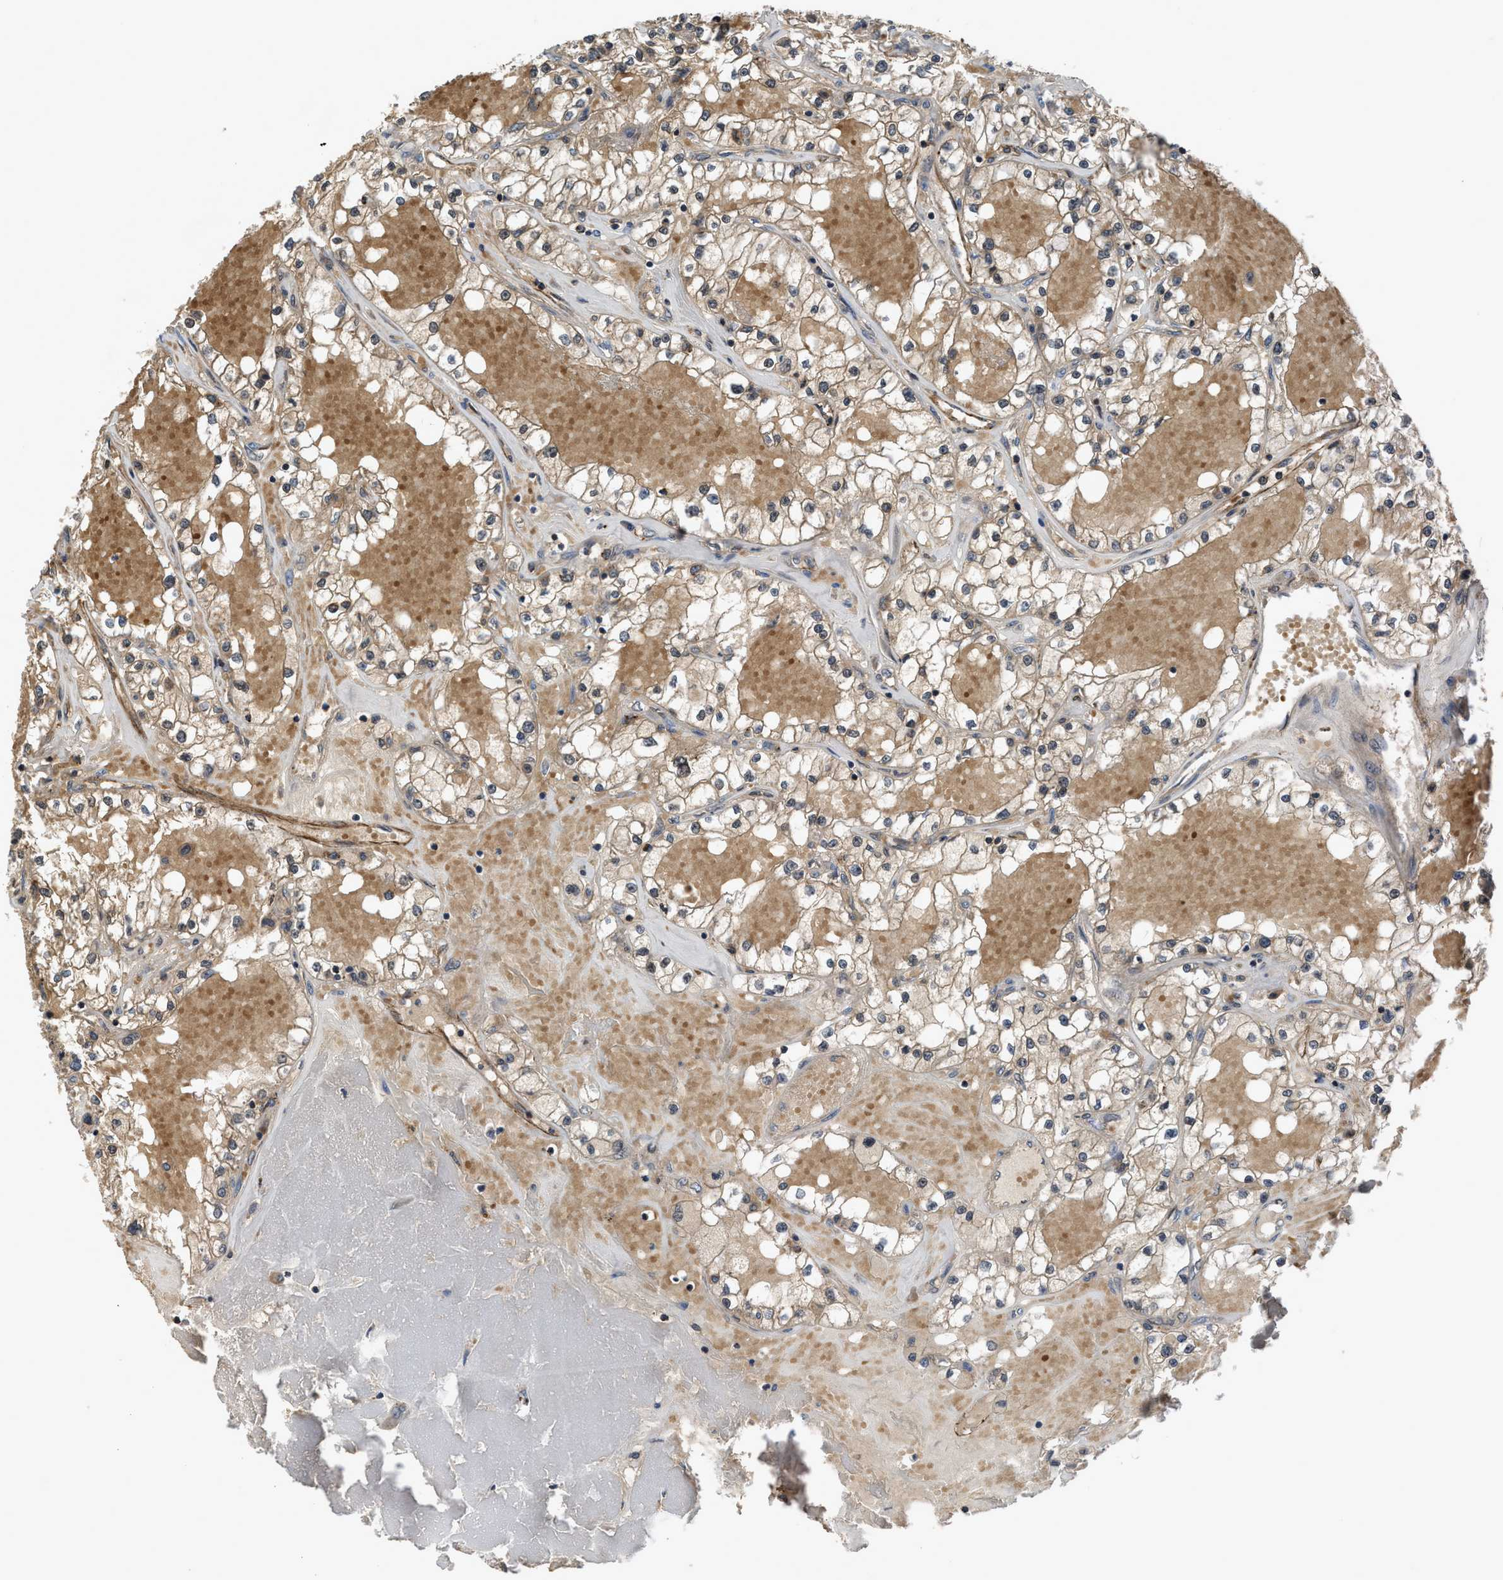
{"staining": {"intensity": "moderate", "quantity": ">75%", "location": "cytoplasmic/membranous"}, "tissue": "renal cancer", "cell_type": "Tumor cells", "image_type": "cancer", "snomed": [{"axis": "morphology", "description": "Adenocarcinoma, NOS"}, {"axis": "topography", "description": "Kidney"}], "caption": "A brown stain highlights moderate cytoplasmic/membranous expression of a protein in human renal adenocarcinoma tumor cells. (IHC, brightfield microscopy, high magnification).", "gene": "GPATCH2L", "patient": {"sex": "male", "age": 56}}